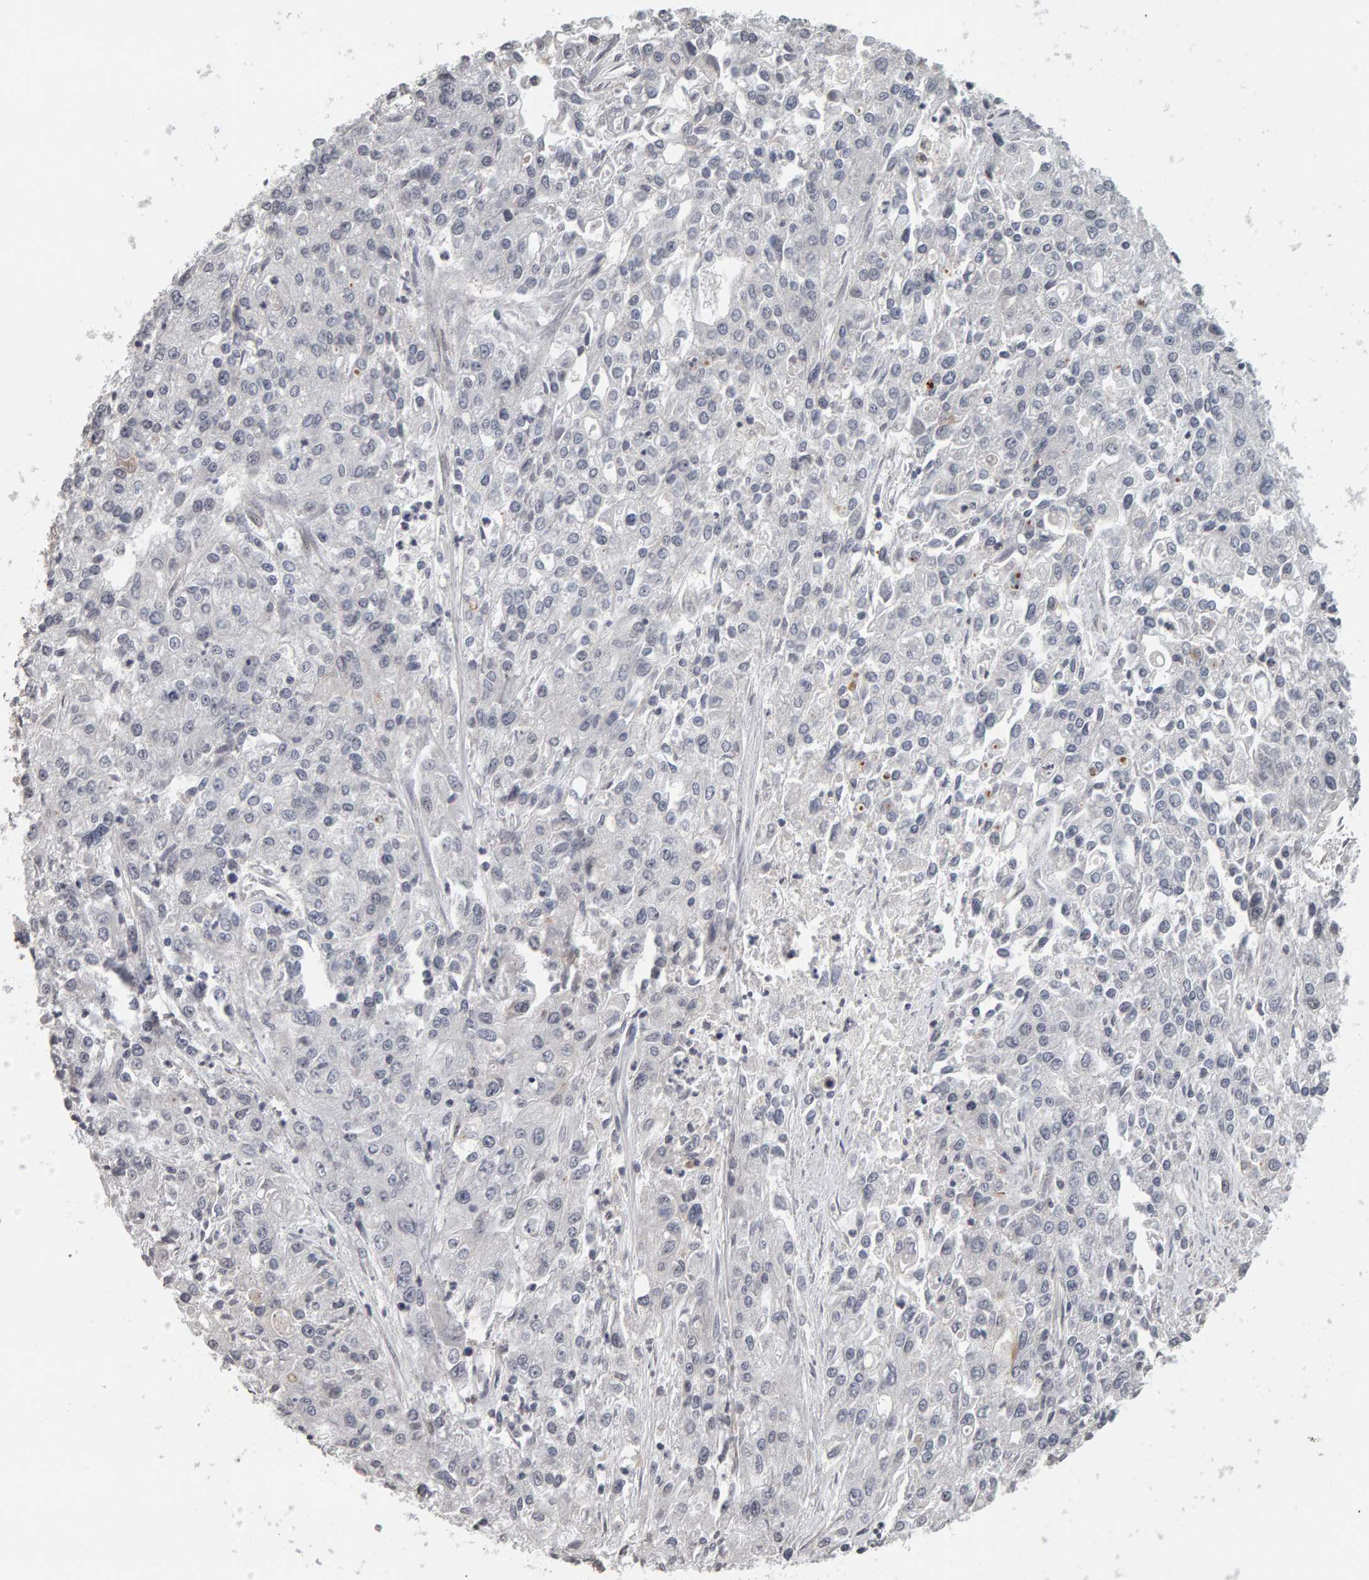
{"staining": {"intensity": "negative", "quantity": "none", "location": "none"}, "tissue": "endometrial cancer", "cell_type": "Tumor cells", "image_type": "cancer", "snomed": [{"axis": "morphology", "description": "Adenocarcinoma, NOS"}, {"axis": "topography", "description": "Endometrium"}], "caption": "DAB immunohistochemical staining of endometrial cancer shows no significant expression in tumor cells.", "gene": "TEFM", "patient": {"sex": "female", "age": 49}}